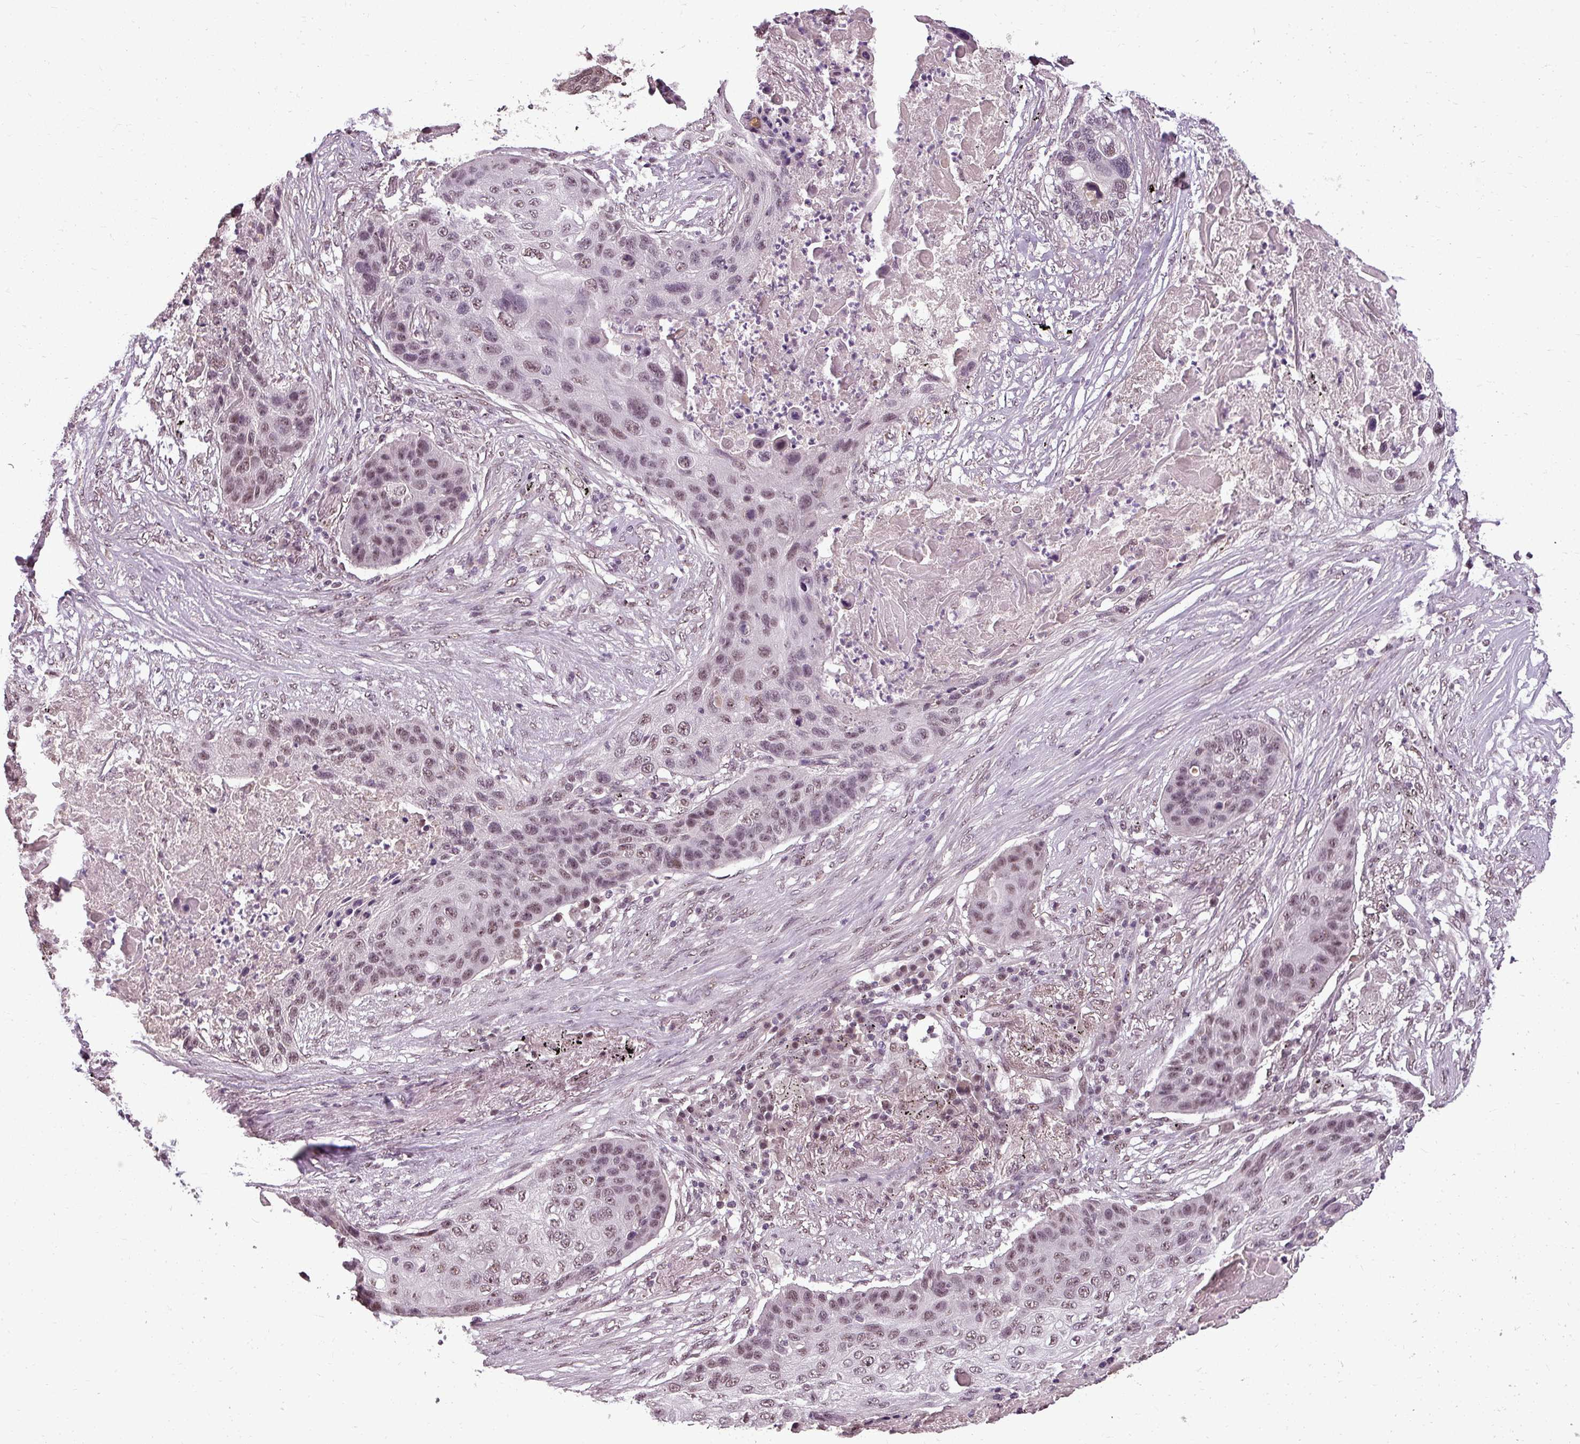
{"staining": {"intensity": "moderate", "quantity": "25%-75%", "location": "nuclear"}, "tissue": "lung cancer", "cell_type": "Tumor cells", "image_type": "cancer", "snomed": [{"axis": "morphology", "description": "Squamous cell carcinoma, NOS"}, {"axis": "topography", "description": "Lung"}], "caption": "Protein expression analysis of human squamous cell carcinoma (lung) reveals moderate nuclear positivity in approximately 25%-75% of tumor cells.", "gene": "BCAS3", "patient": {"sex": "female", "age": 63}}